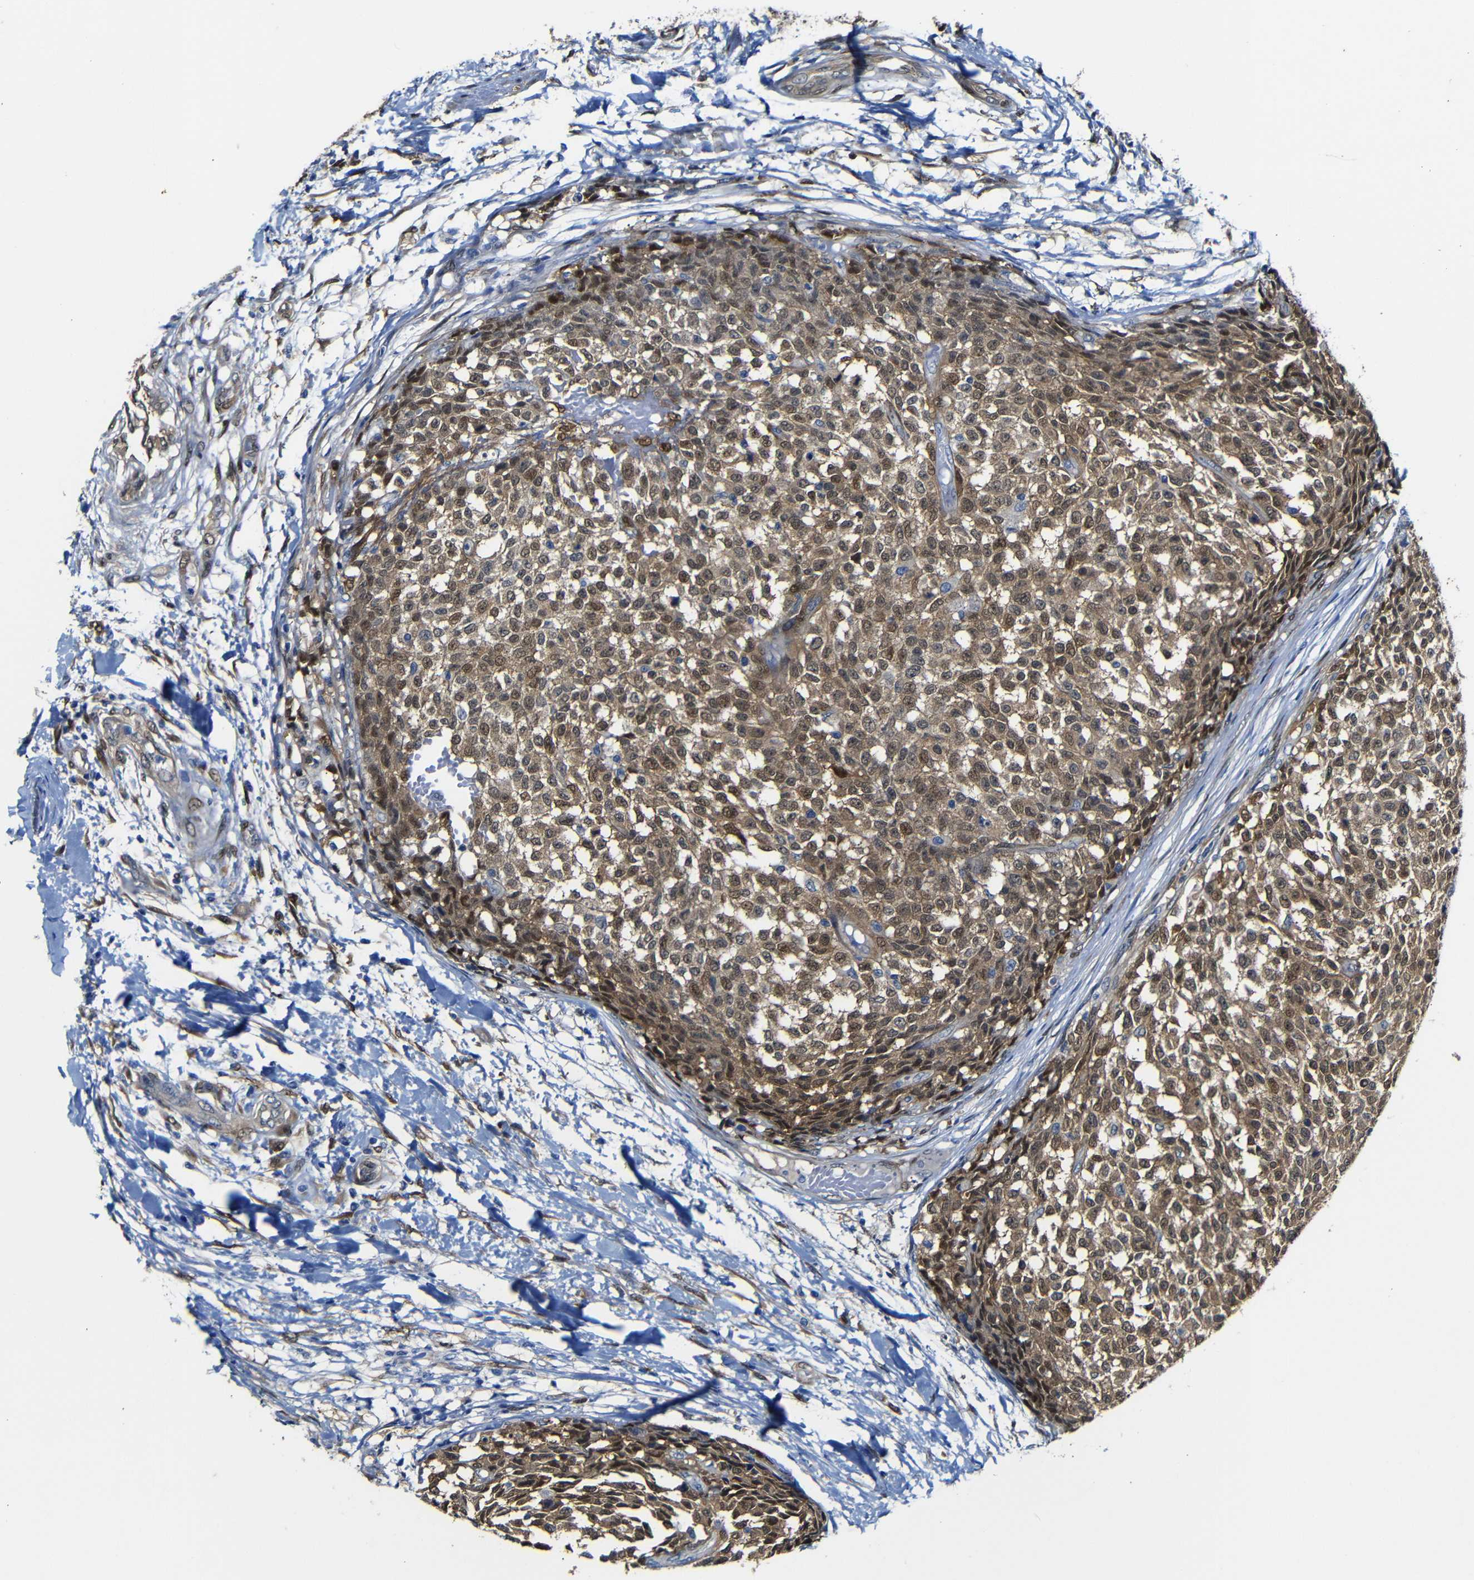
{"staining": {"intensity": "moderate", "quantity": ">75%", "location": "cytoplasmic/membranous,nuclear"}, "tissue": "testis cancer", "cell_type": "Tumor cells", "image_type": "cancer", "snomed": [{"axis": "morphology", "description": "Seminoma, NOS"}, {"axis": "topography", "description": "Testis"}], "caption": "DAB (3,3'-diaminobenzidine) immunohistochemical staining of human testis cancer (seminoma) reveals moderate cytoplasmic/membranous and nuclear protein staining in about >75% of tumor cells. The protein of interest is stained brown, and the nuclei are stained in blue (DAB IHC with brightfield microscopy, high magnification).", "gene": "YAP1", "patient": {"sex": "male", "age": 59}}